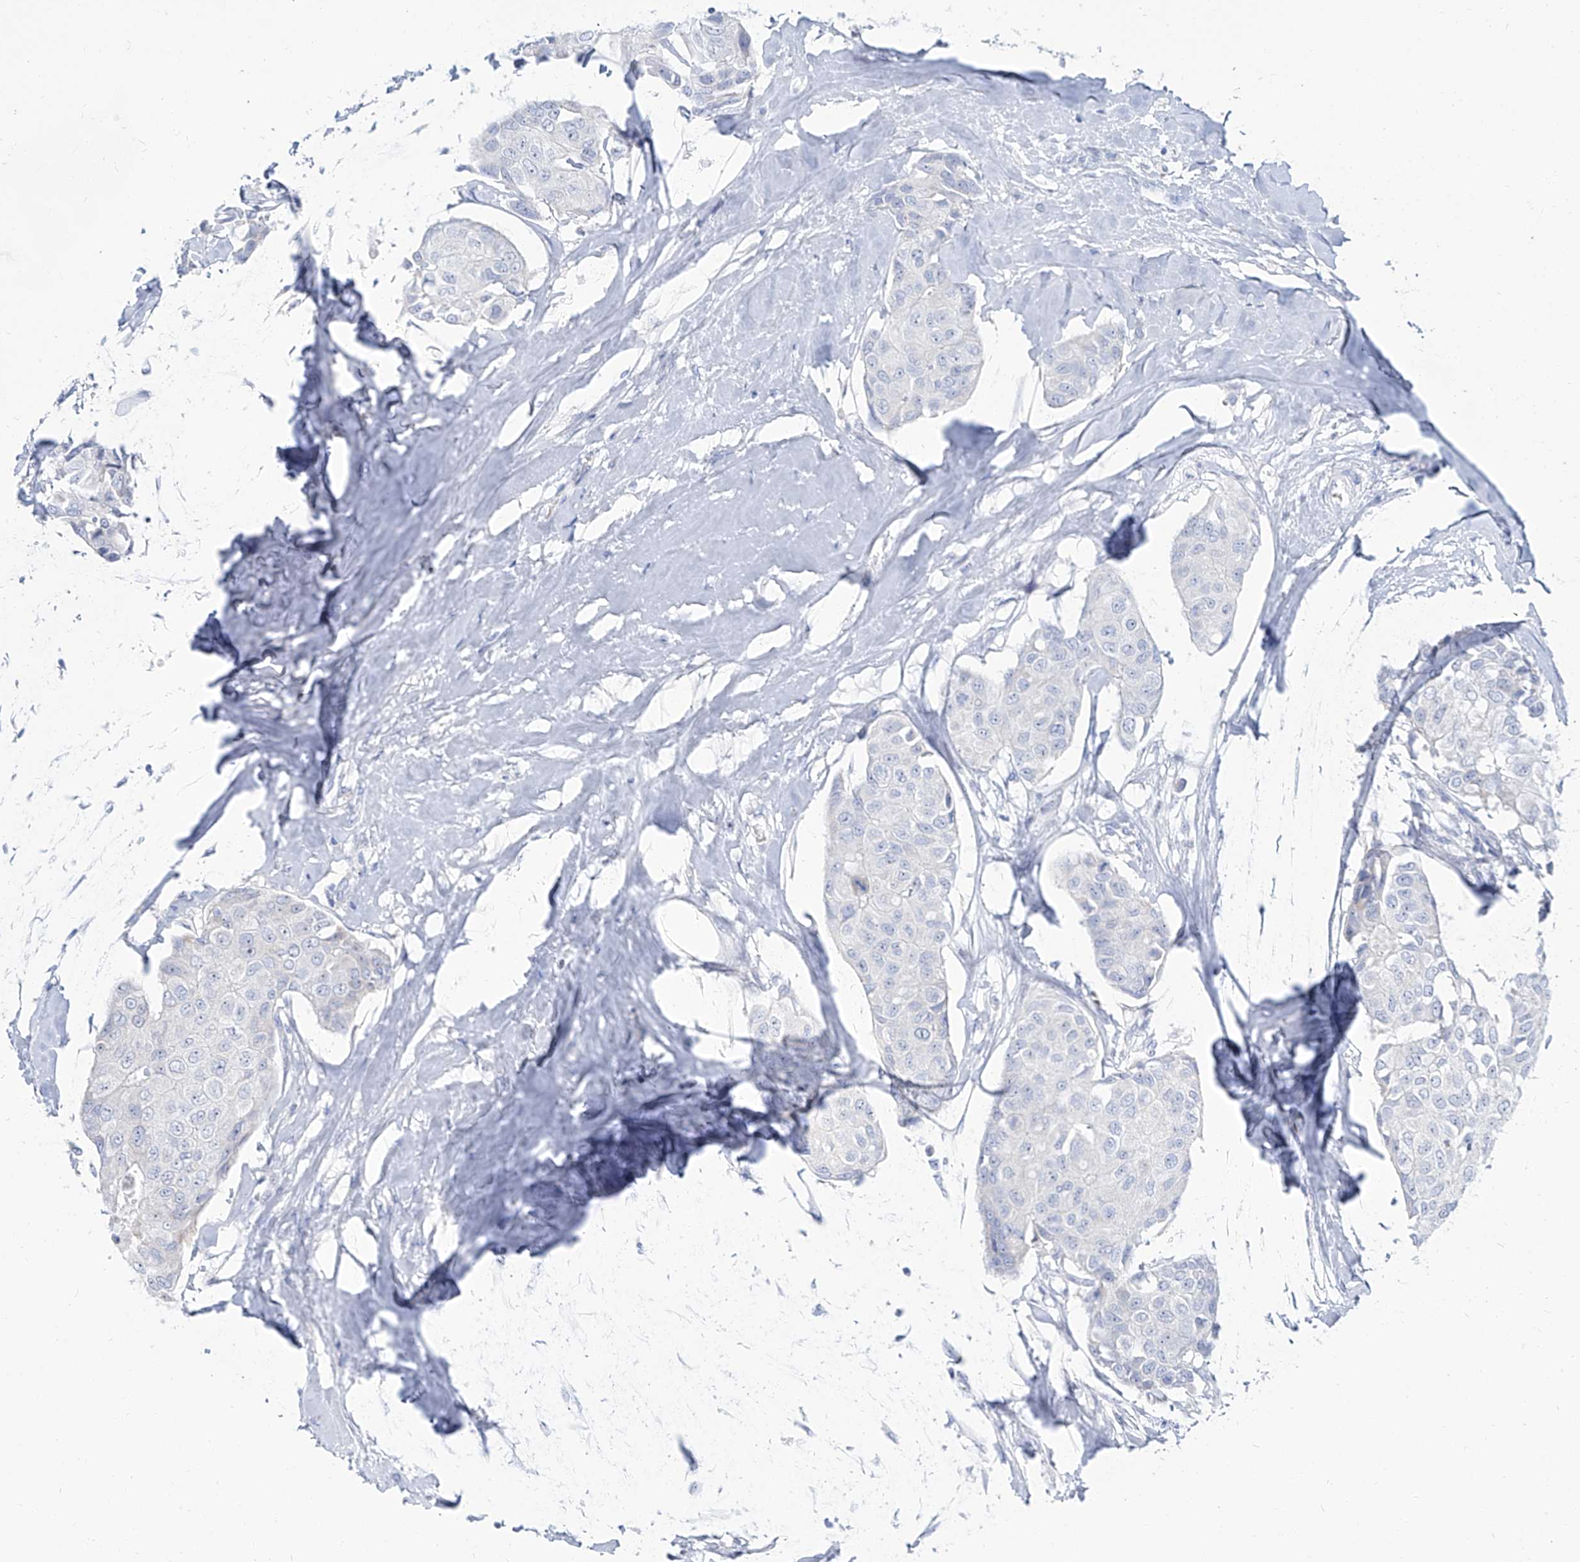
{"staining": {"intensity": "negative", "quantity": "none", "location": "none"}, "tissue": "breast cancer", "cell_type": "Tumor cells", "image_type": "cancer", "snomed": [{"axis": "morphology", "description": "Duct carcinoma"}, {"axis": "topography", "description": "Breast"}], "caption": "This is an immunohistochemistry (IHC) image of human invasive ductal carcinoma (breast). There is no expression in tumor cells.", "gene": "TXLNB", "patient": {"sex": "female", "age": 80}}